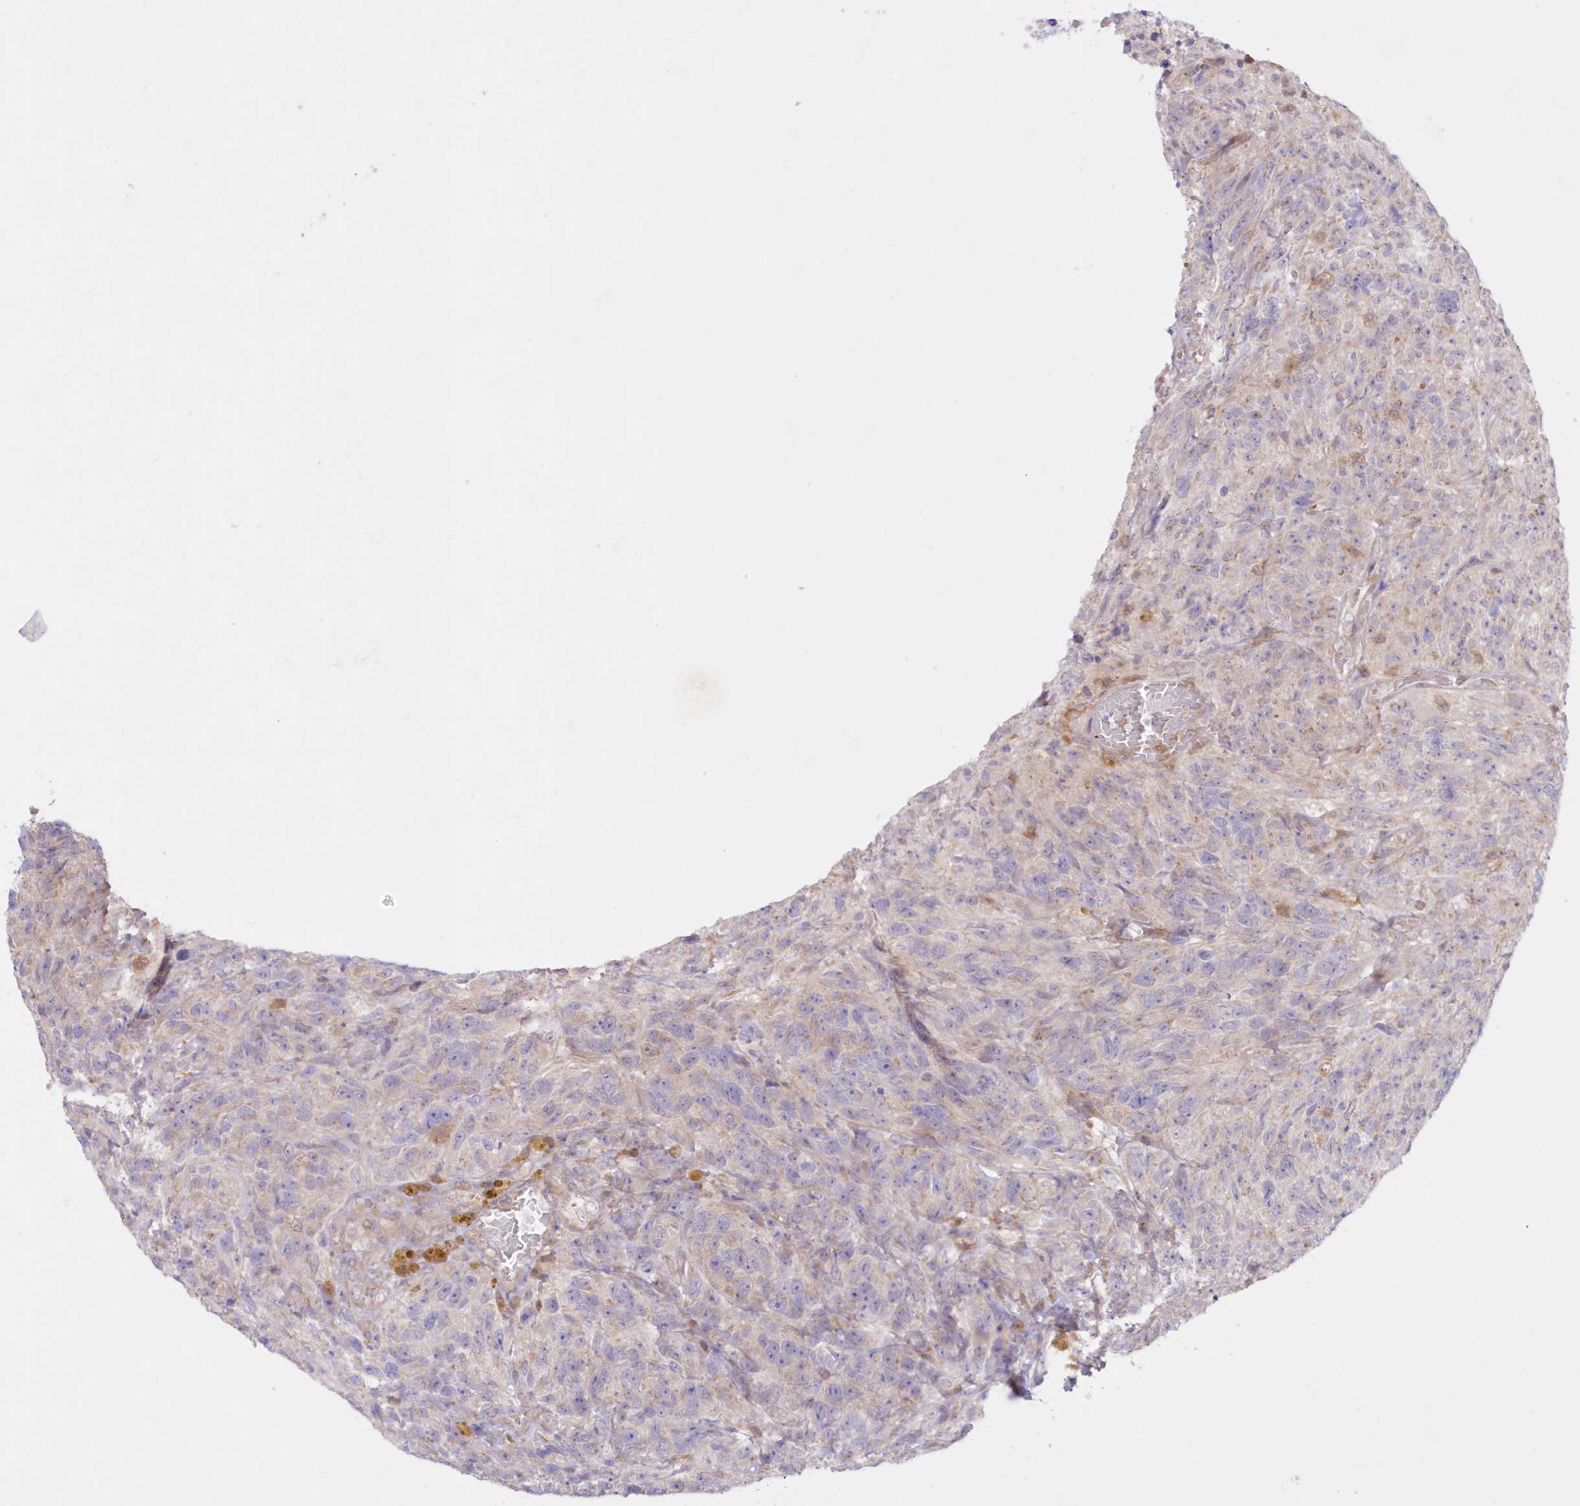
{"staining": {"intensity": "negative", "quantity": "none", "location": "none"}, "tissue": "glioma", "cell_type": "Tumor cells", "image_type": "cancer", "snomed": [{"axis": "morphology", "description": "Glioma, malignant, High grade"}, {"axis": "topography", "description": "Brain"}], "caption": "Tumor cells show no significant positivity in malignant glioma (high-grade). (DAB immunohistochemistry (IHC) with hematoxylin counter stain).", "gene": "RNPEP", "patient": {"sex": "male", "age": 69}}